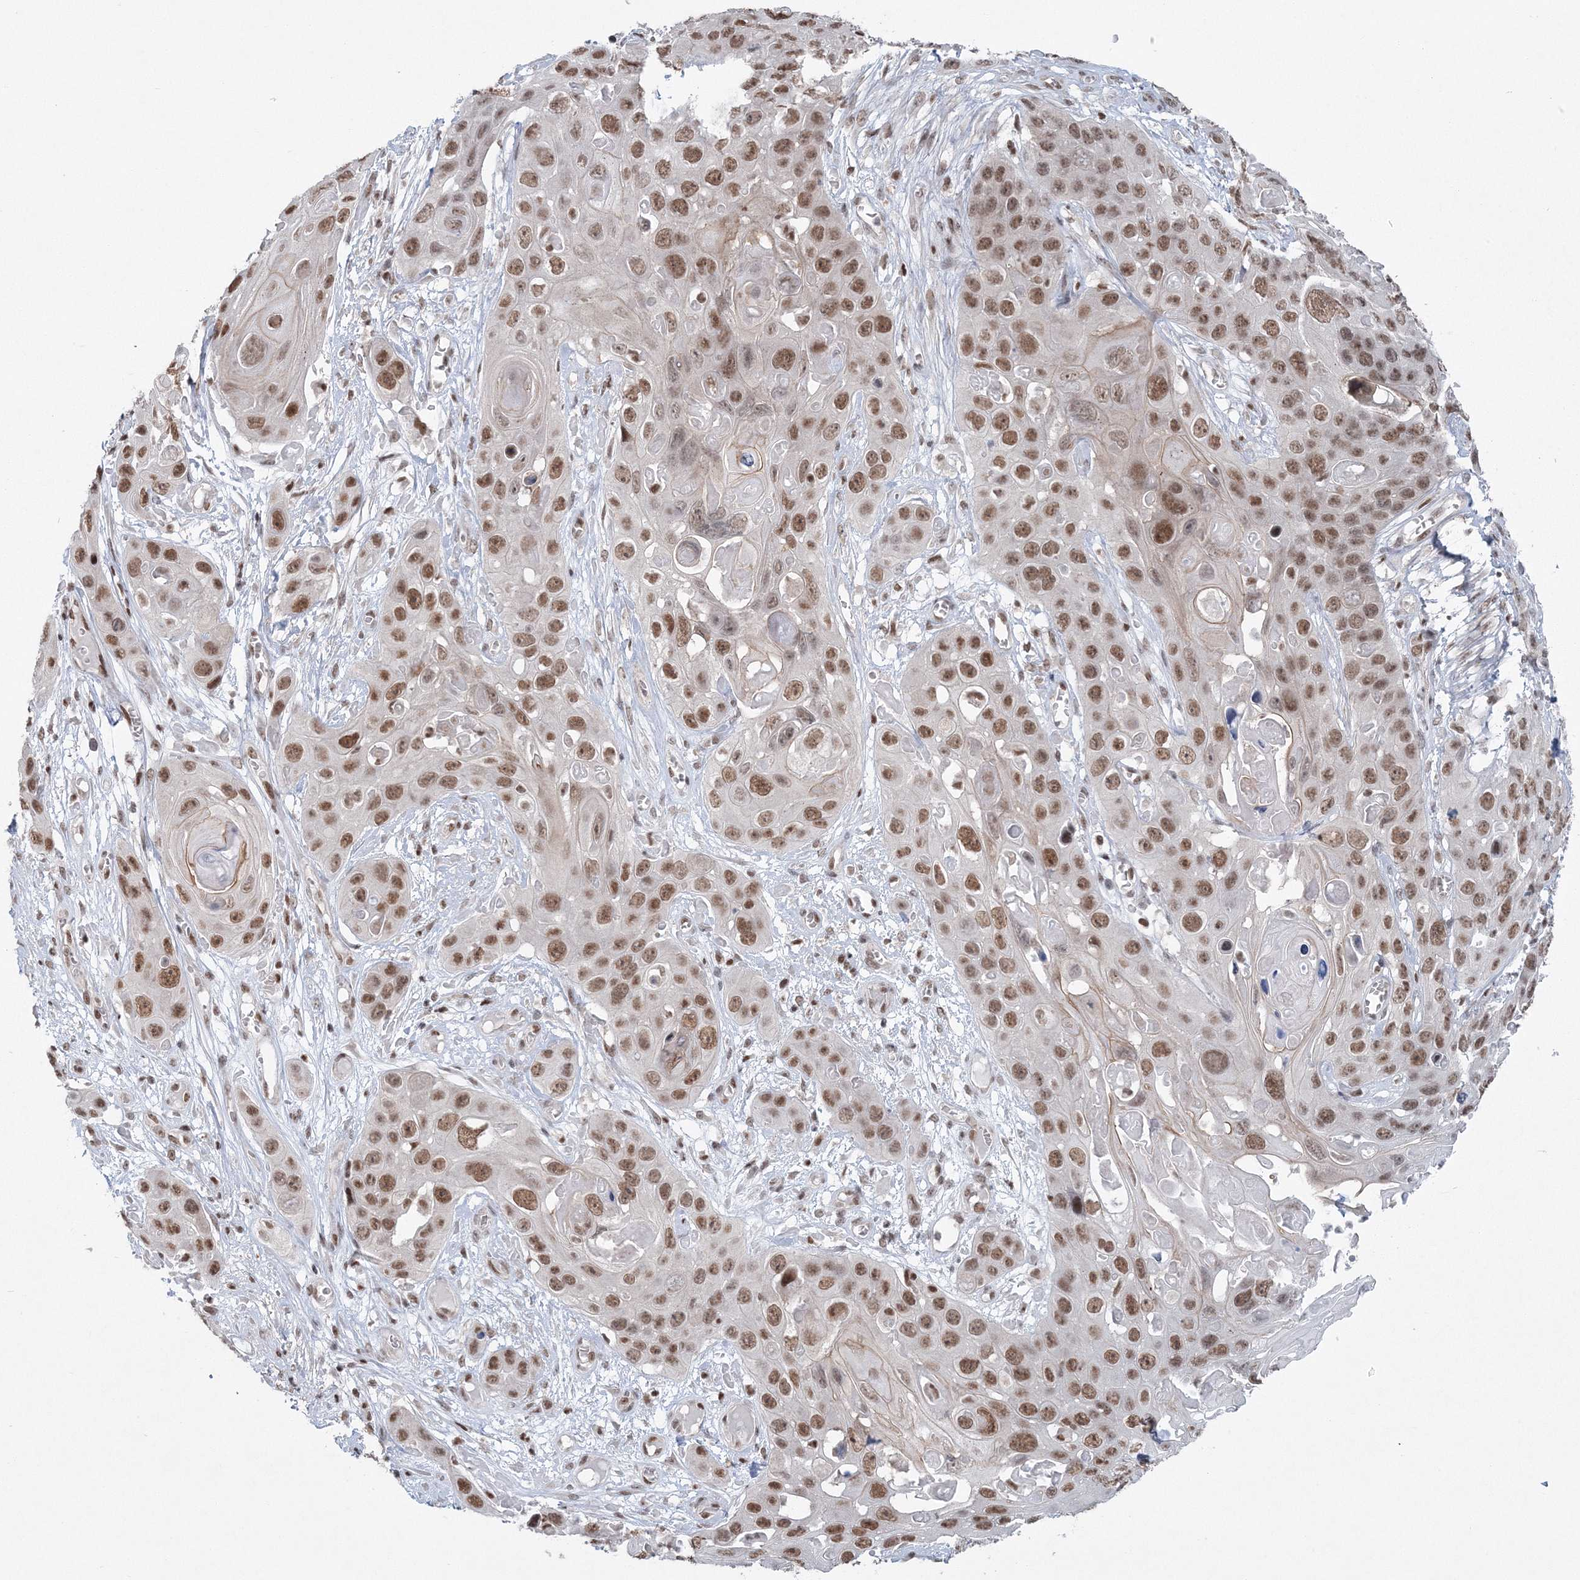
{"staining": {"intensity": "moderate", "quantity": ">75%", "location": "nuclear"}, "tissue": "skin cancer", "cell_type": "Tumor cells", "image_type": "cancer", "snomed": [{"axis": "morphology", "description": "Squamous cell carcinoma, NOS"}, {"axis": "topography", "description": "Skin"}], "caption": "A micrograph of human skin cancer (squamous cell carcinoma) stained for a protein reveals moderate nuclear brown staining in tumor cells.", "gene": "PDS5A", "patient": {"sex": "male", "age": 55}}